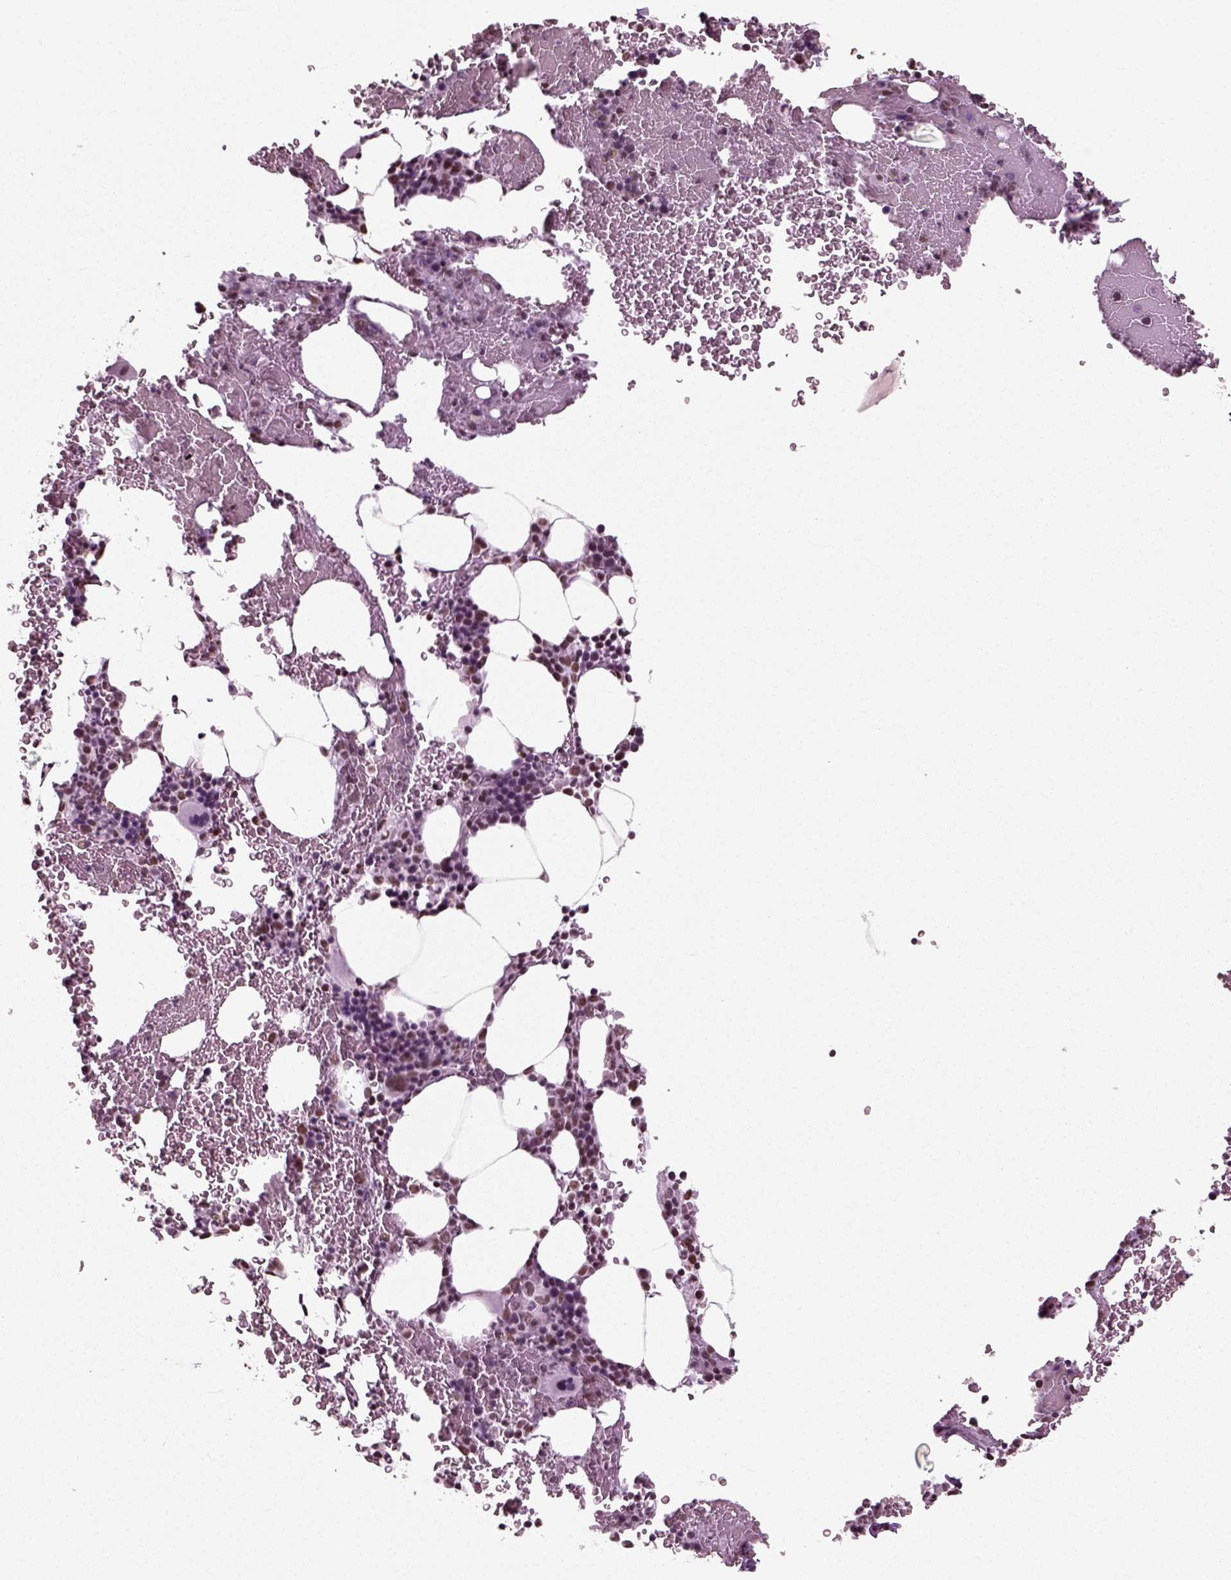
{"staining": {"intensity": "moderate", "quantity": "<25%", "location": "nuclear"}, "tissue": "bone marrow", "cell_type": "Hematopoietic cells", "image_type": "normal", "snomed": [{"axis": "morphology", "description": "Normal tissue, NOS"}, {"axis": "topography", "description": "Bone marrow"}], "caption": "Moderate nuclear staining for a protein is appreciated in about <25% of hematopoietic cells of normal bone marrow using IHC.", "gene": "POLR1H", "patient": {"sex": "male", "age": 64}}